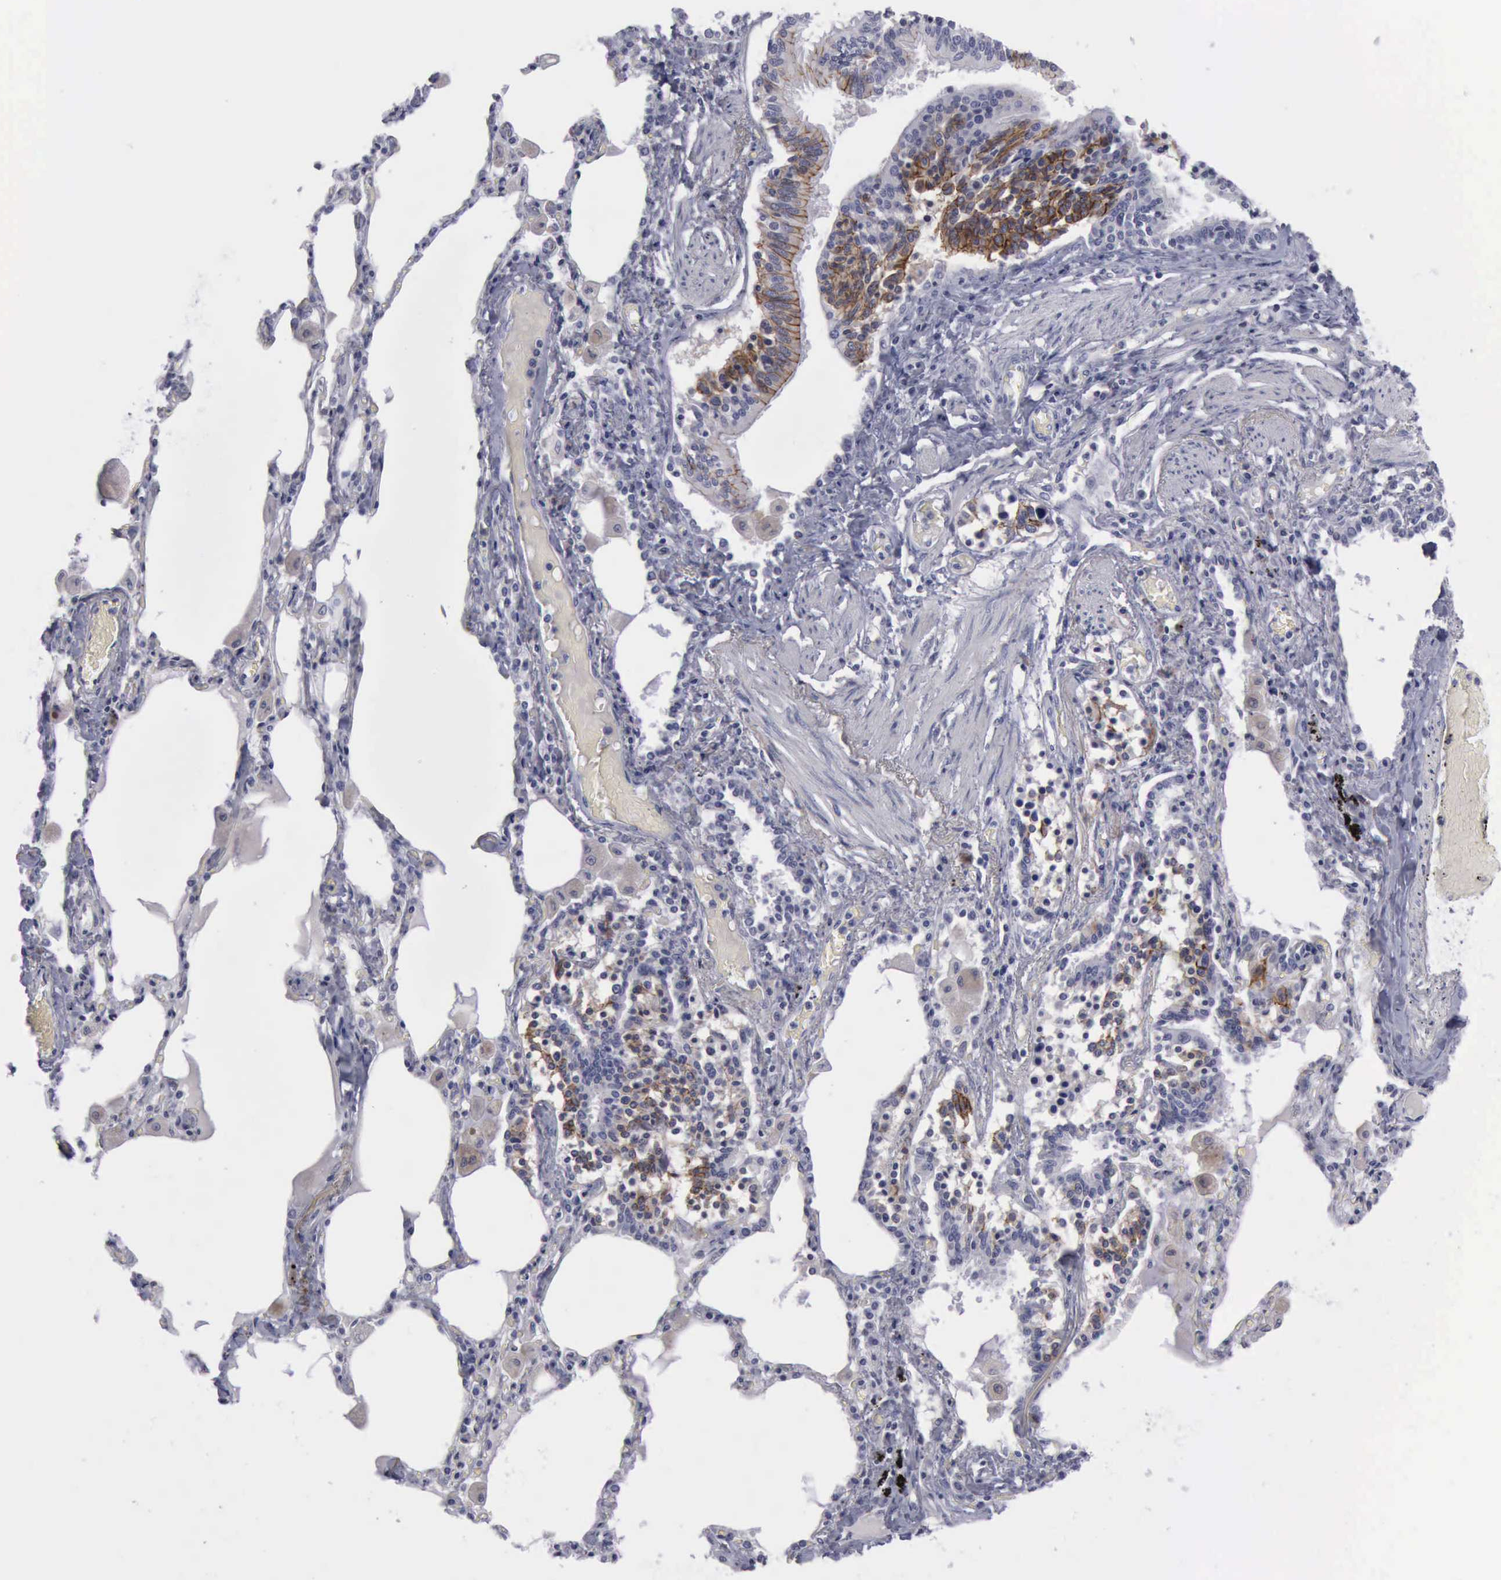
{"staining": {"intensity": "moderate", "quantity": "25%-75%", "location": "cytoplasmic/membranous"}, "tissue": "bronchus", "cell_type": "Respiratory epithelial cells", "image_type": "normal", "snomed": [{"axis": "morphology", "description": "Normal tissue, NOS"}, {"axis": "morphology", "description": "Squamous cell carcinoma, NOS"}, {"axis": "topography", "description": "Bronchus"}, {"axis": "topography", "description": "Lung"}], "caption": "Respiratory epithelial cells display moderate cytoplasmic/membranous staining in approximately 25%-75% of cells in benign bronchus.", "gene": "CDH2", "patient": {"sex": "female", "age": 47}}